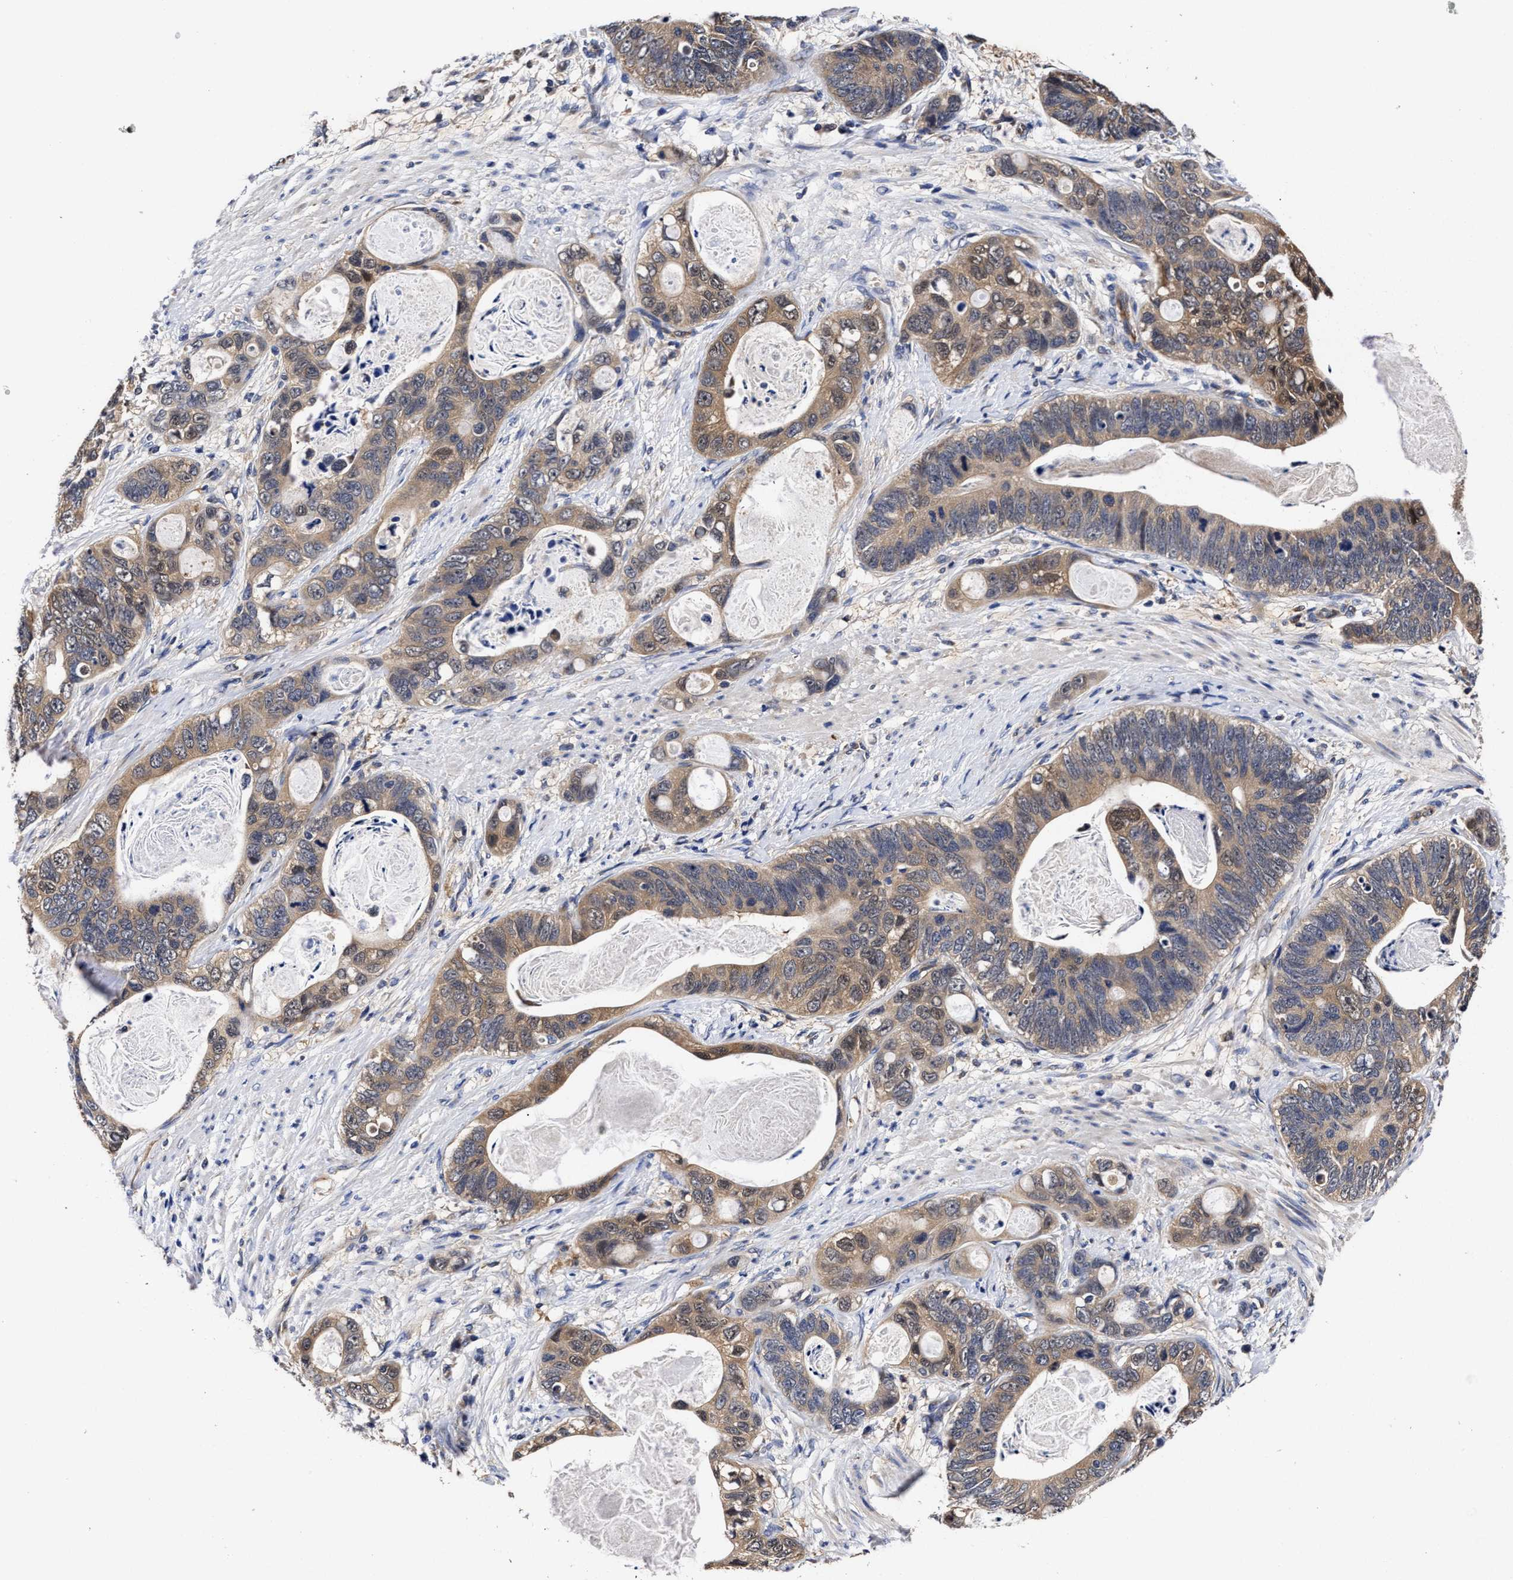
{"staining": {"intensity": "moderate", "quantity": ">75%", "location": "cytoplasmic/membranous"}, "tissue": "stomach cancer", "cell_type": "Tumor cells", "image_type": "cancer", "snomed": [{"axis": "morphology", "description": "Normal tissue, NOS"}, {"axis": "morphology", "description": "Adenocarcinoma, NOS"}, {"axis": "topography", "description": "Stomach"}], "caption": "IHC staining of stomach cancer, which reveals medium levels of moderate cytoplasmic/membranous positivity in approximately >75% of tumor cells indicating moderate cytoplasmic/membranous protein staining. The staining was performed using DAB (3,3'-diaminobenzidine) (brown) for protein detection and nuclei were counterstained in hematoxylin (blue).", "gene": "SOCS5", "patient": {"sex": "female", "age": 89}}